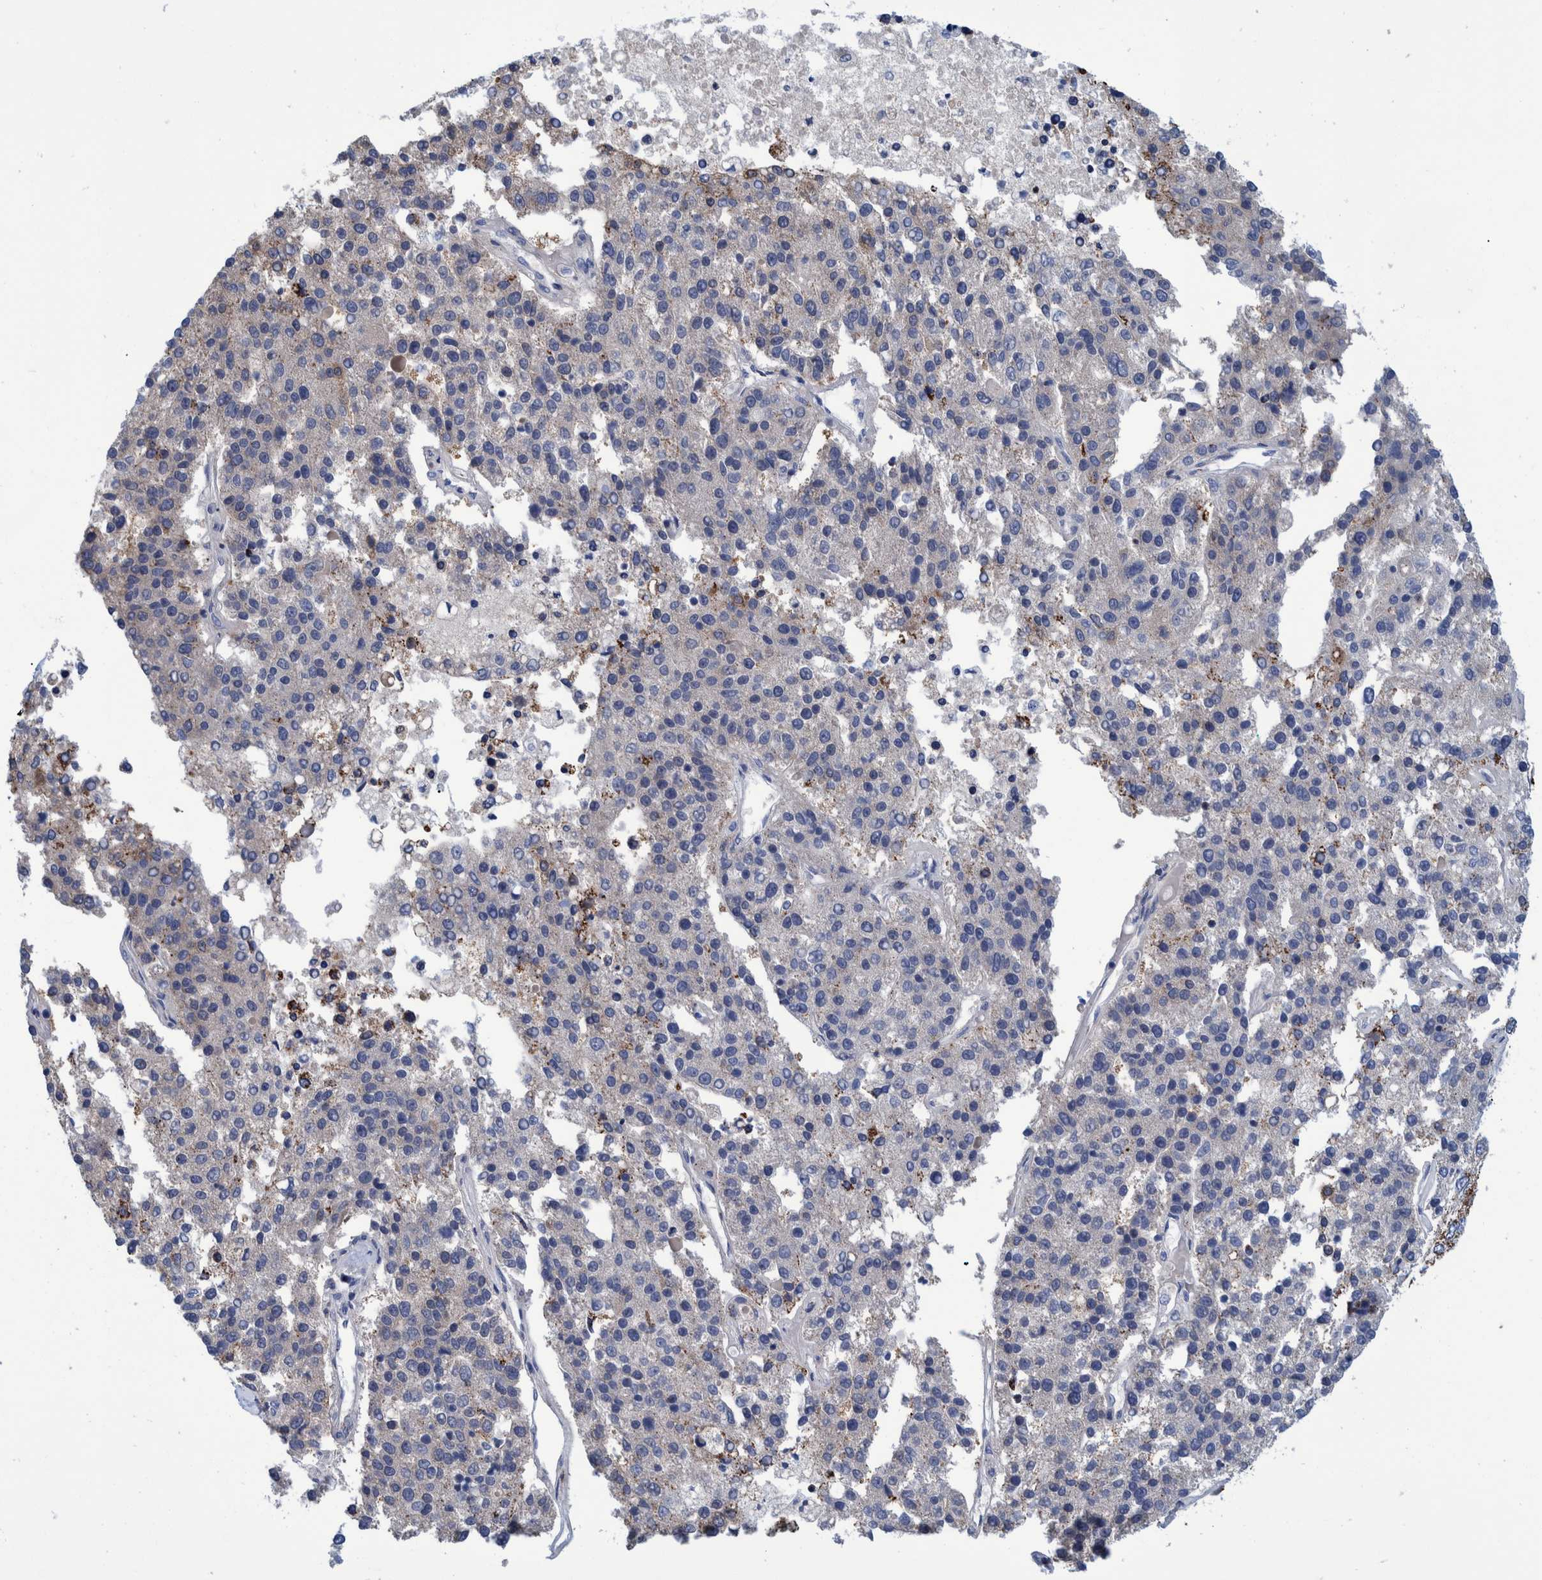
{"staining": {"intensity": "weak", "quantity": "<25%", "location": "cytoplasmic/membranous"}, "tissue": "pancreatic cancer", "cell_type": "Tumor cells", "image_type": "cancer", "snomed": [{"axis": "morphology", "description": "Adenocarcinoma, NOS"}, {"axis": "topography", "description": "Pancreas"}], "caption": "Image shows no protein positivity in tumor cells of pancreatic cancer (adenocarcinoma) tissue.", "gene": "BZW2", "patient": {"sex": "female", "age": 61}}